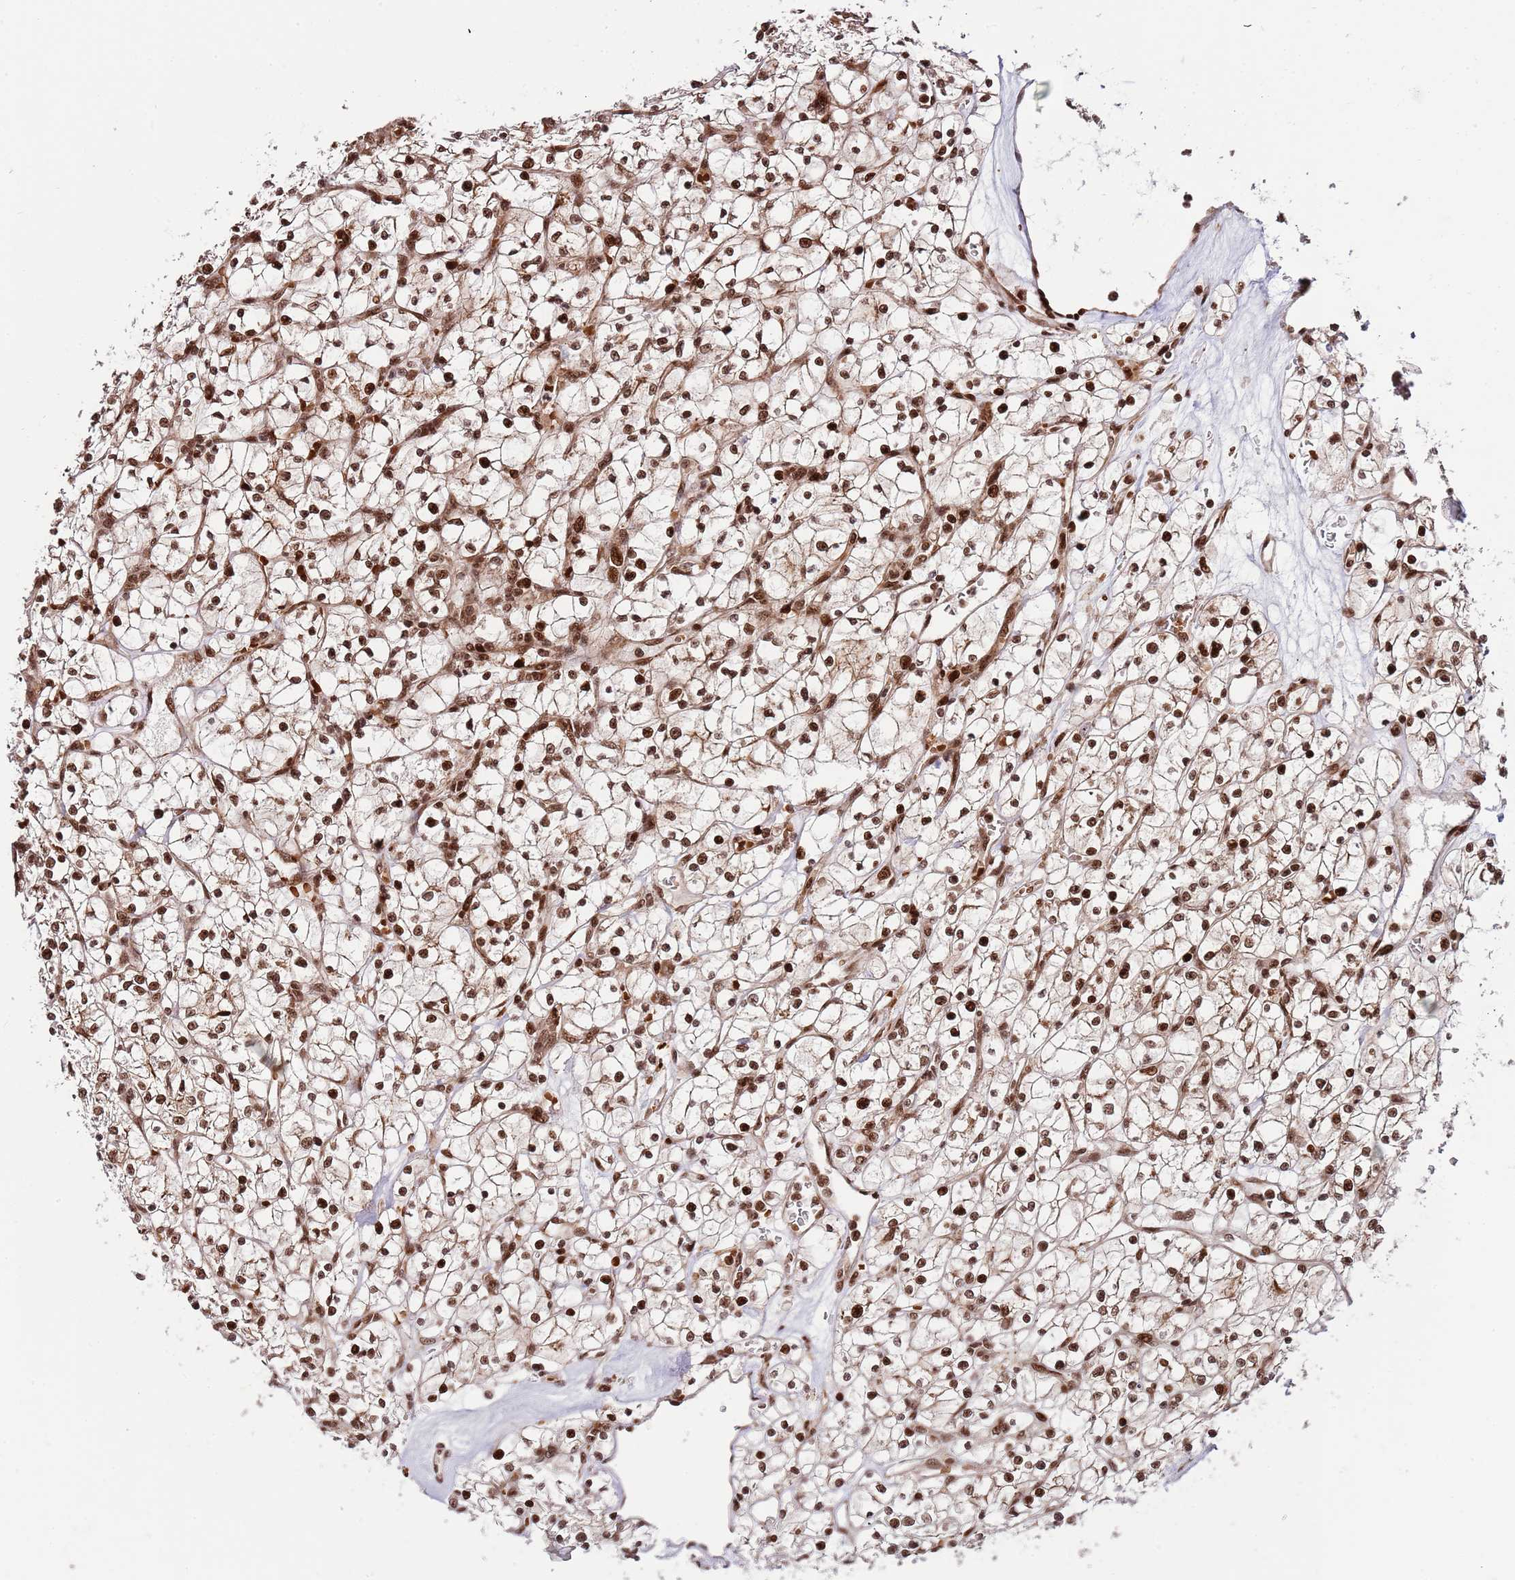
{"staining": {"intensity": "strong", "quantity": ">75%", "location": "nuclear"}, "tissue": "renal cancer", "cell_type": "Tumor cells", "image_type": "cancer", "snomed": [{"axis": "morphology", "description": "Adenocarcinoma, NOS"}, {"axis": "topography", "description": "Kidney"}], "caption": "The image demonstrates a brown stain indicating the presence of a protein in the nuclear of tumor cells in renal cancer.", "gene": "RIF1", "patient": {"sex": "female", "age": 64}}